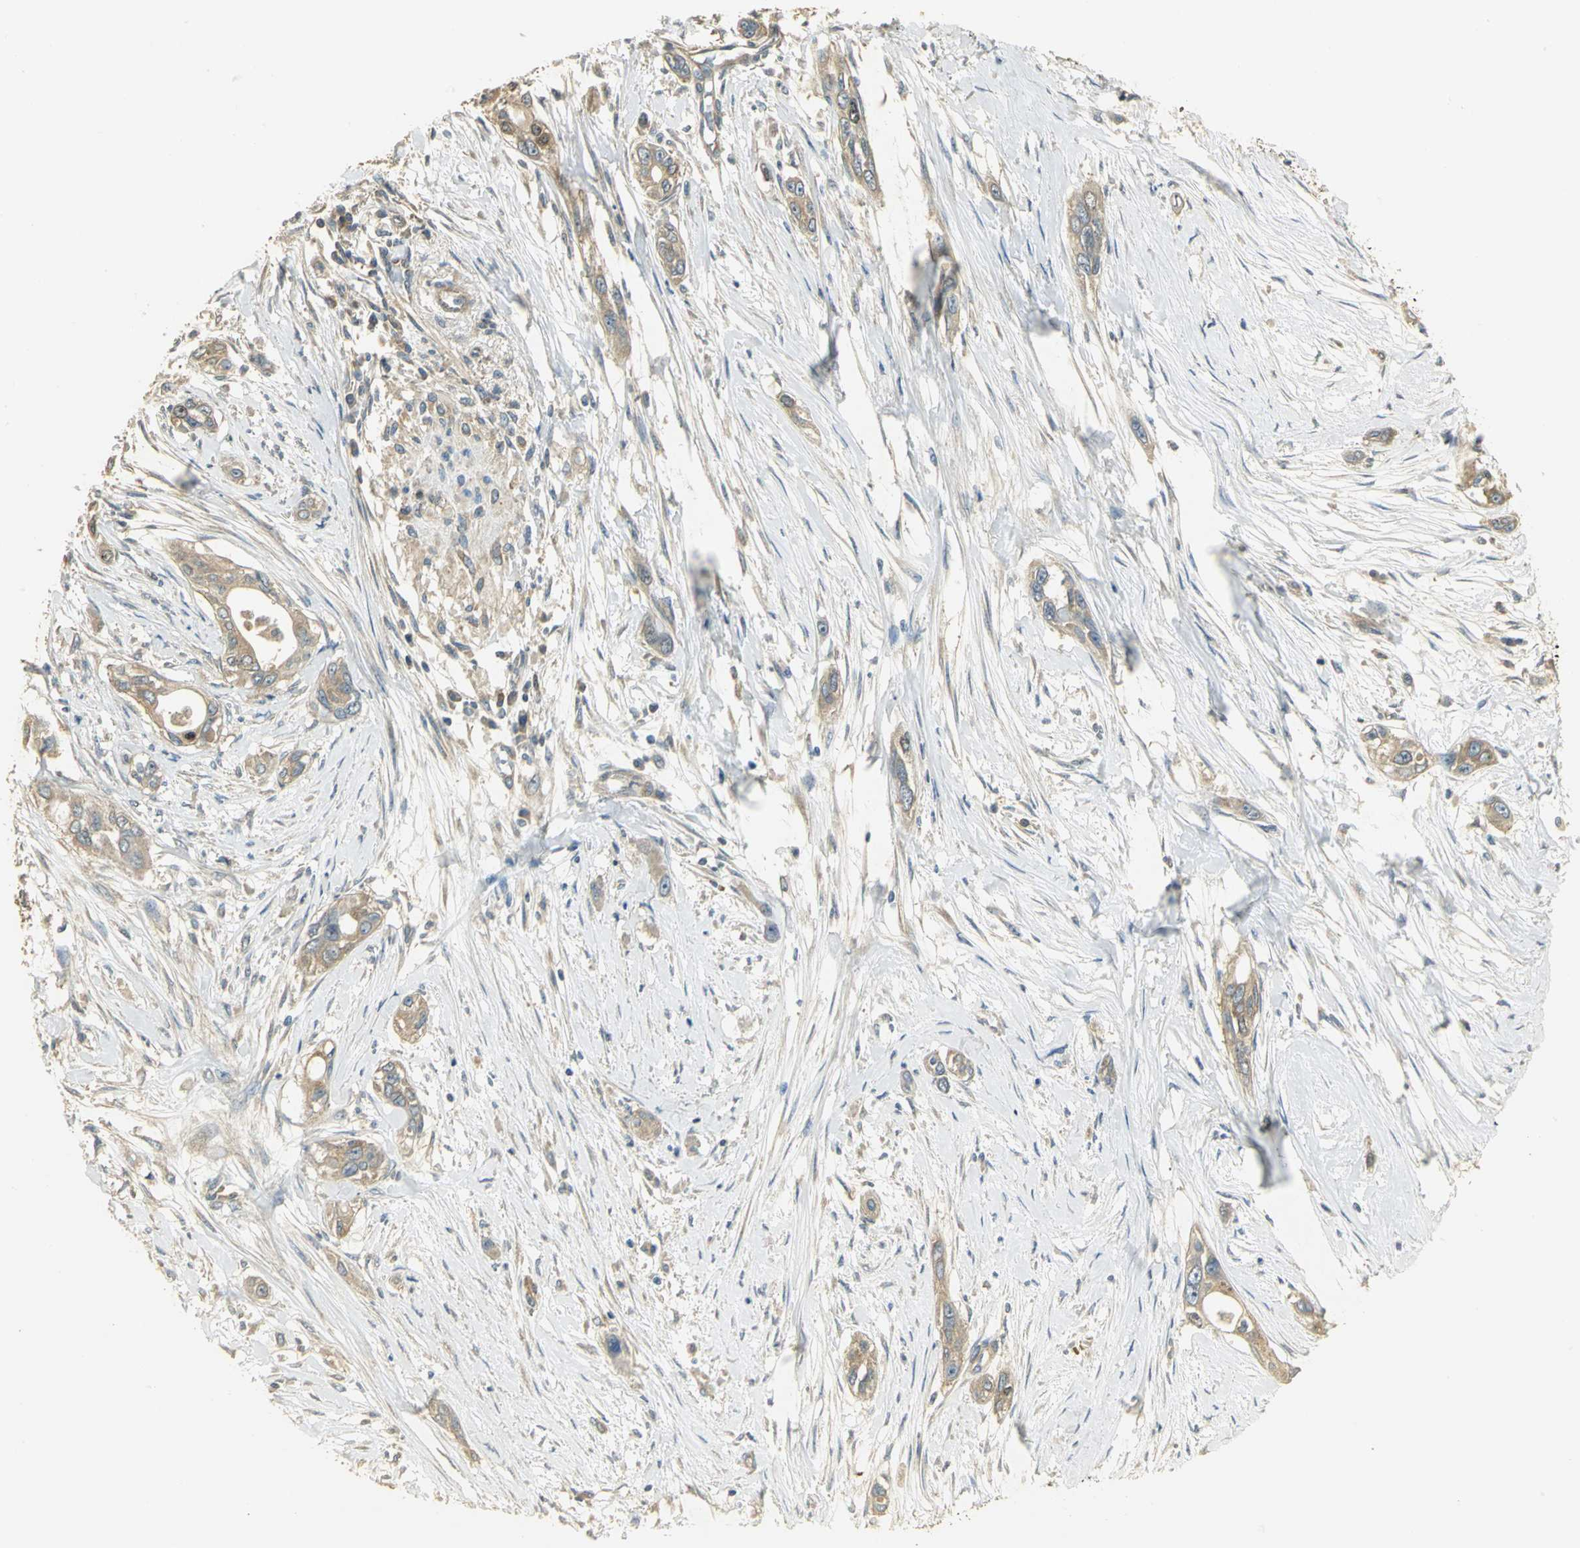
{"staining": {"intensity": "moderate", "quantity": ">75%", "location": "cytoplasmic/membranous"}, "tissue": "pancreatic cancer", "cell_type": "Tumor cells", "image_type": "cancer", "snomed": [{"axis": "morphology", "description": "Adenocarcinoma, NOS"}, {"axis": "topography", "description": "Pancreas"}], "caption": "This photomicrograph reveals immunohistochemistry (IHC) staining of human pancreatic adenocarcinoma, with medium moderate cytoplasmic/membranous staining in approximately >75% of tumor cells.", "gene": "RARS1", "patient": {"sex": "female", "age": 60}}